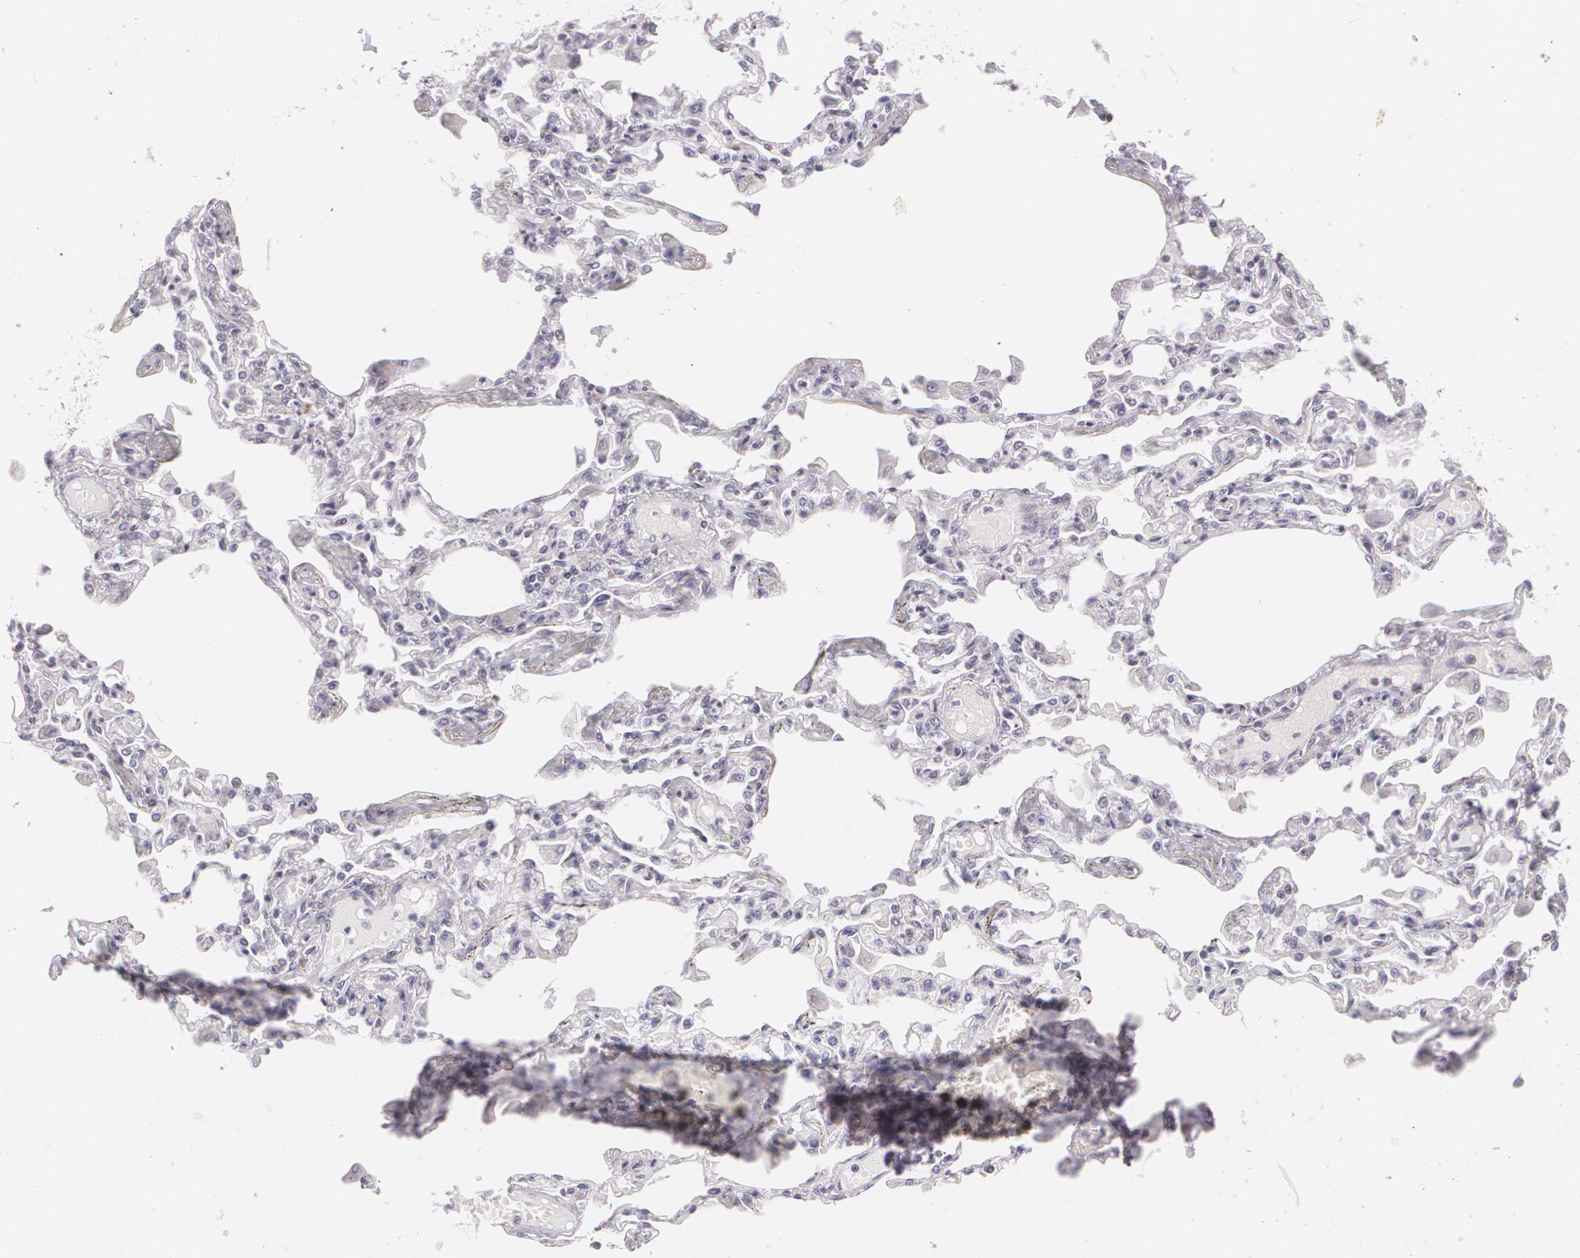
{"staining": {"intensity": "negative", "quantity": "none", "location": "none"}, "tissue": "adipose tissue", "cell_type": "Adipocytes", "image_type": "normal", "snomed": [{"axis": "morphology", "description": "Normal tissue, NOS"}, {"axis": "topography", "description": "Bronchus"}, {"axis": "topography", "description": "Lung"}], "caption": "There is no significant staining in adipocytes of adipose tissue.", "gene": "MAP2", "patient": {"sex": "female", "age": 49}}